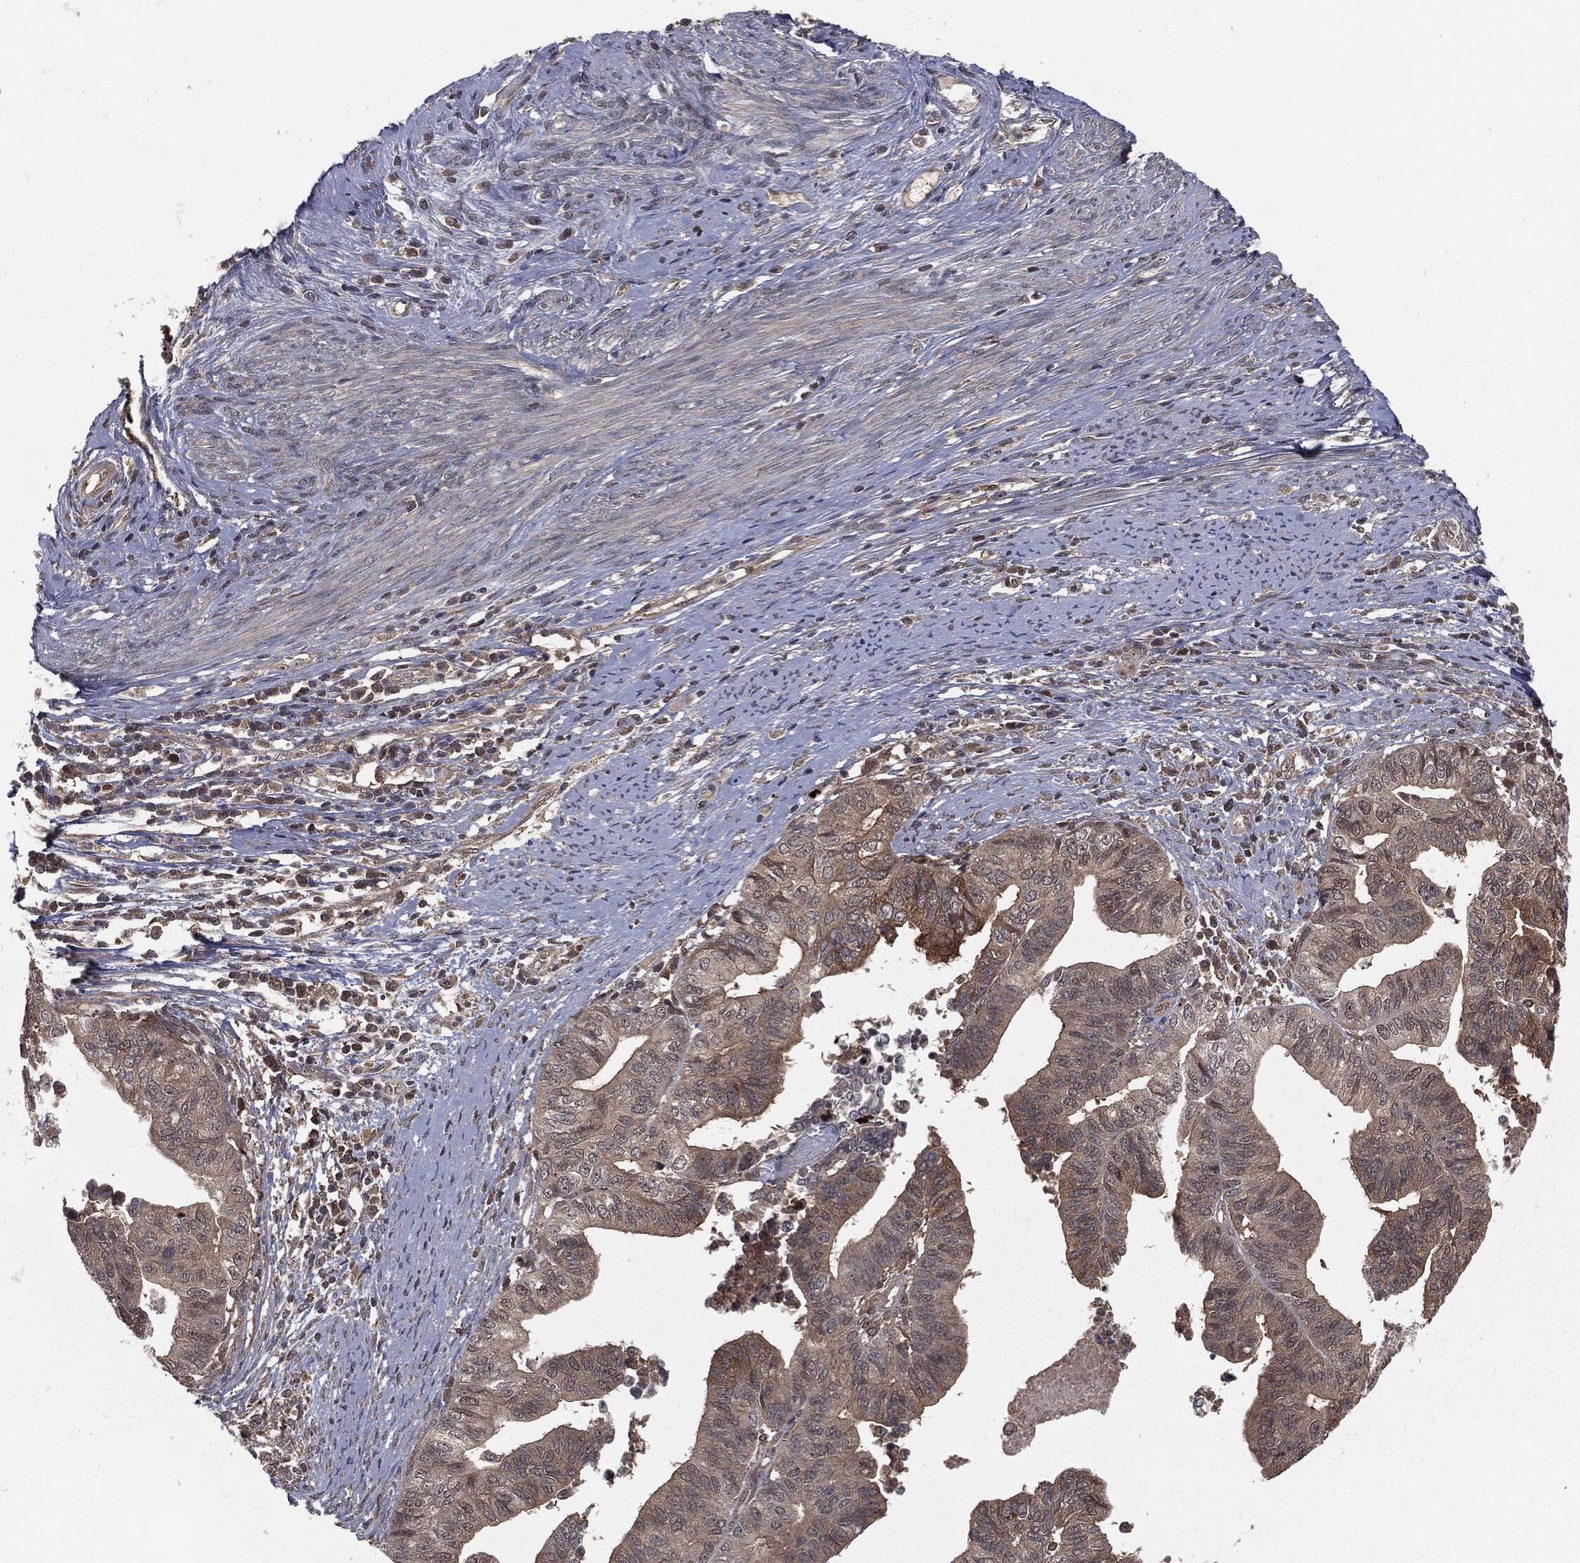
{"staining": {"intensity": "weak", "quantity": "<25%", "location": "cytoplasmic/membranous"}, "tissue": "endometrial cancer", "cell_type": "Tumor cells", "image_type": "cancer", "snomed": [{"axis": "morphology", "description": "Adenocarcinoma, NOS"}, {"axis": "topography", "description": "Endometrium"}], "caption": "A high-resolution micrograph shows IHC staining of endometrial adenocarcinoma, which shows no significant staining in tumor cells.", "gene": "FBXO7", "patient": {"sex": "female", "age": 65}}